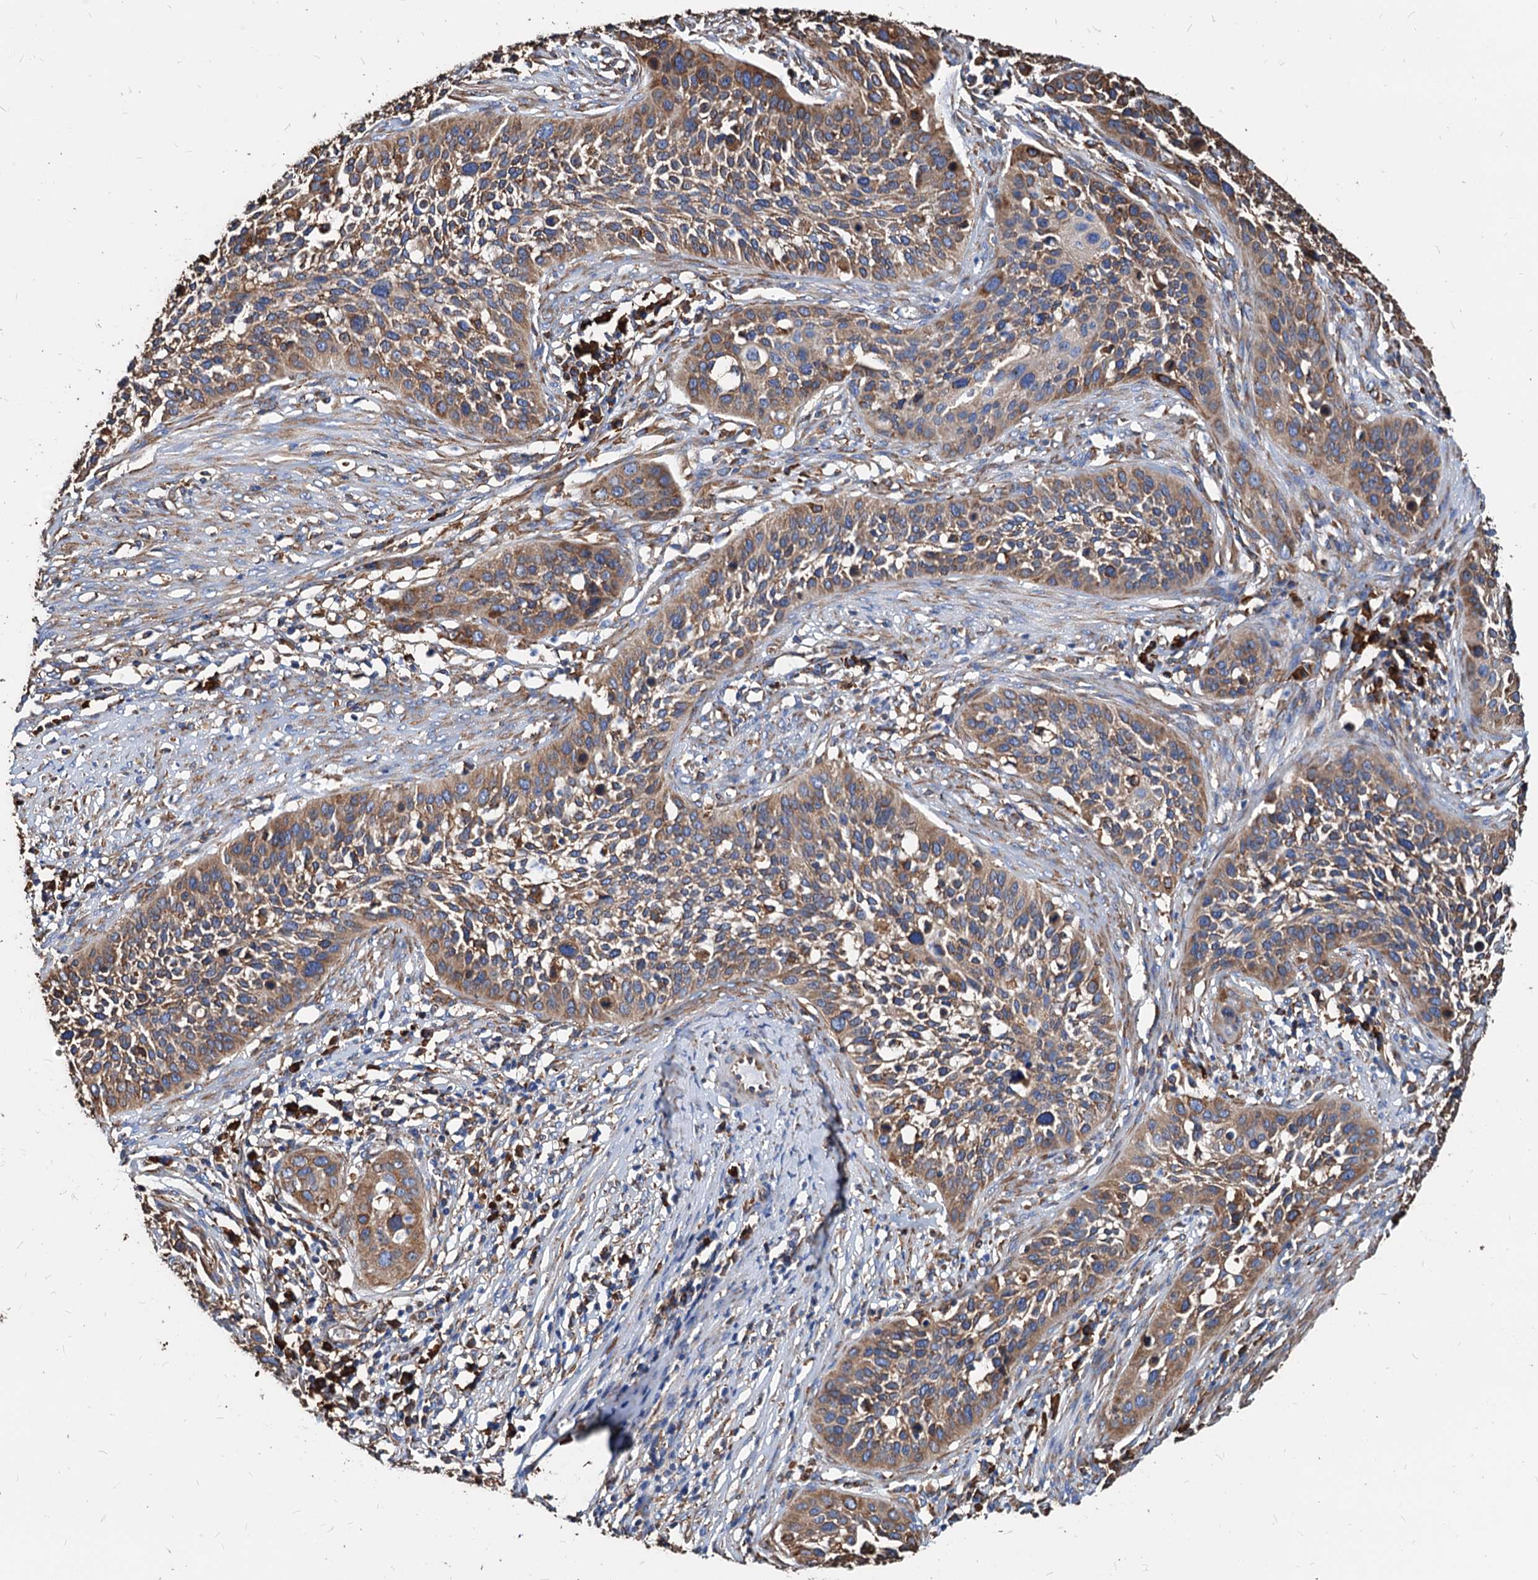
{"staining": {"intensity": "moderate", "quantity": ">75%", "location": "cytoplasmic/membranous"}, "tissue": "cervical cancer", "cell_type": "Tumor cells", "image_type": "cancer", "snomed": [{"axis": "morphology", "description": "Squamous cell carcinoma, NOS"}, {"axis": "topography", "description": "Cervix"}], "caption": "Brown immunohistochemical staining in cervical squamous cell carcinoma shows moderate cytoplasmic/membranous staining in approximately >75% of tumor cells.", "gene": "HSPA5", "patient": {"sex": "female", "age": 34}}